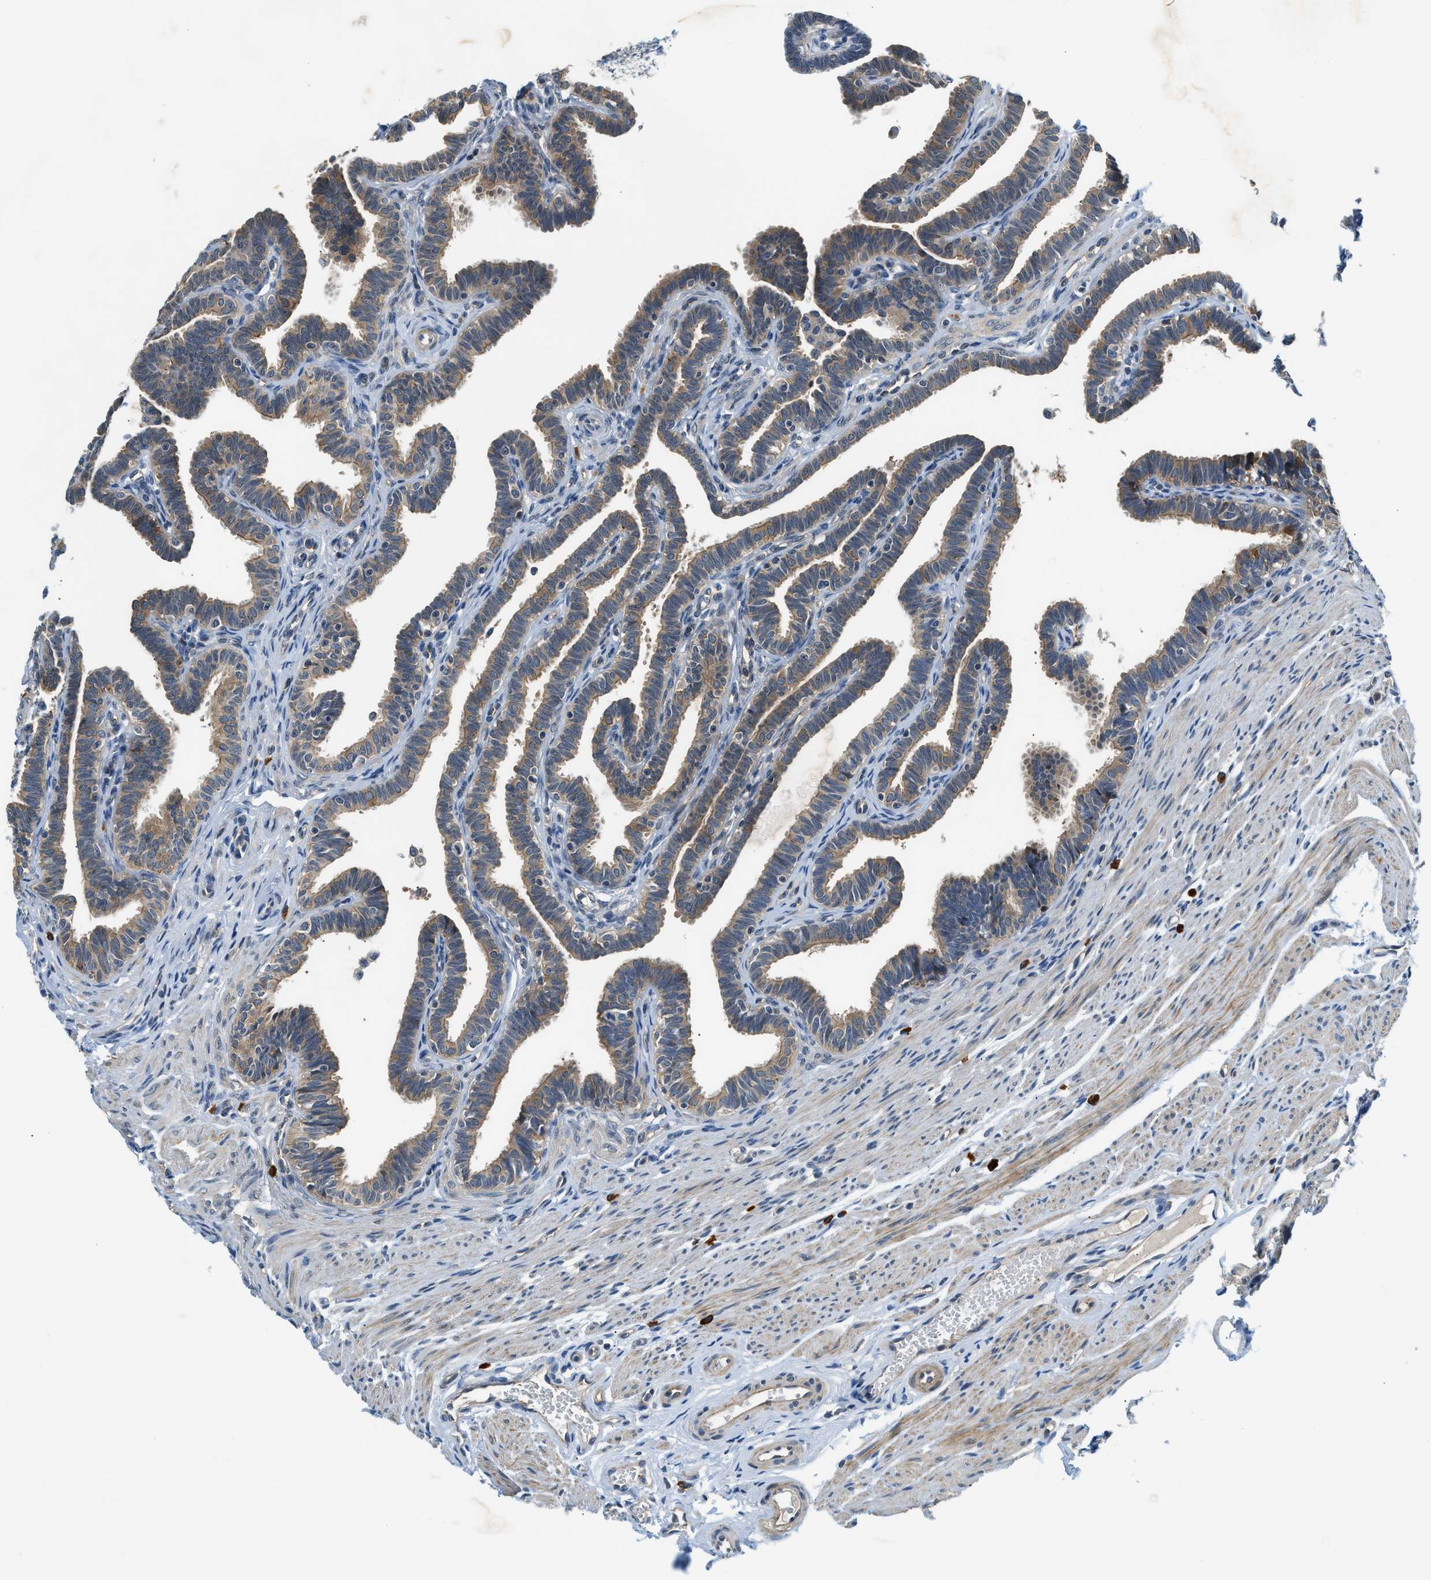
{"staining": {"intensity": "moderate", "quantity": "25%-75%", "location": "cytoplasmic/membranous"}, "tissue": "fallopian tube", "cell_type": "Glandular cells", "image_type": "normal", "snomed": [{"axis": "morphology", "description": "Normal tissue, NOS"}, {"axis": "topography", "description": "Fallopian tube"}, {"axis": "topography", "description": "Ovary"}], "caption": "DAB immunohistochemical staining of normal human fallopian tube demonstrates moderate cytoplasmic/membranous protein expression in approximately 25%-75% of glandular cells. (Stains: DAB in brown, nuclei in blue, Microscopy: brightfield microscopy at high magnification).", "gene": "CBLB", "patient": {"sex": "female", "age": 23}}